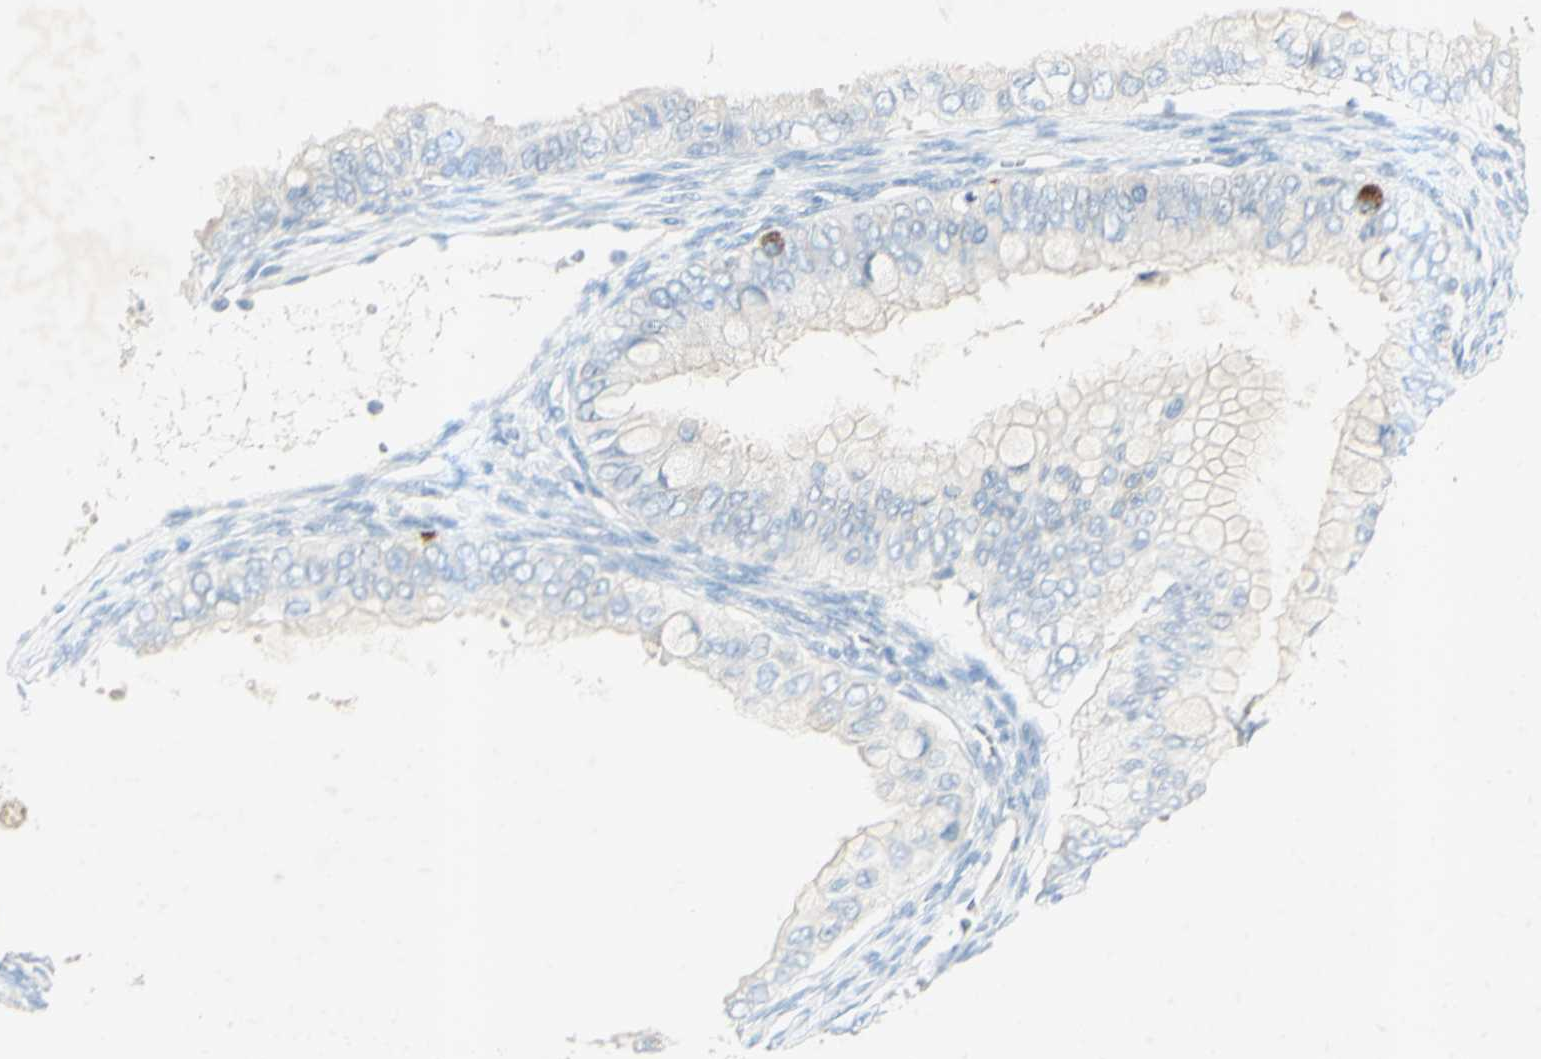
{"staining": {"intensity": "strong", "quantity": "<25%", "location": "cytoplasmic/membranous"}, "tissue": "ovarian cancer", "cell_type": "Tumor cells", "image_type": "cancer", "snomed": [{"axis": "morphology", "description": "Cystadenocarcinoma, mucinous, NOS"}, {"axis": "topography", "description": "Ovary"}], "caption": "This is a histology image of immunohistochemistry staining of mucinous cystadenocarcinoma (ovarian), which shows strong staining in the cytoplasmic/membranous of tumor cells.", "gene": "GDF15", "patient": {"sex": "female", "age": 80}}